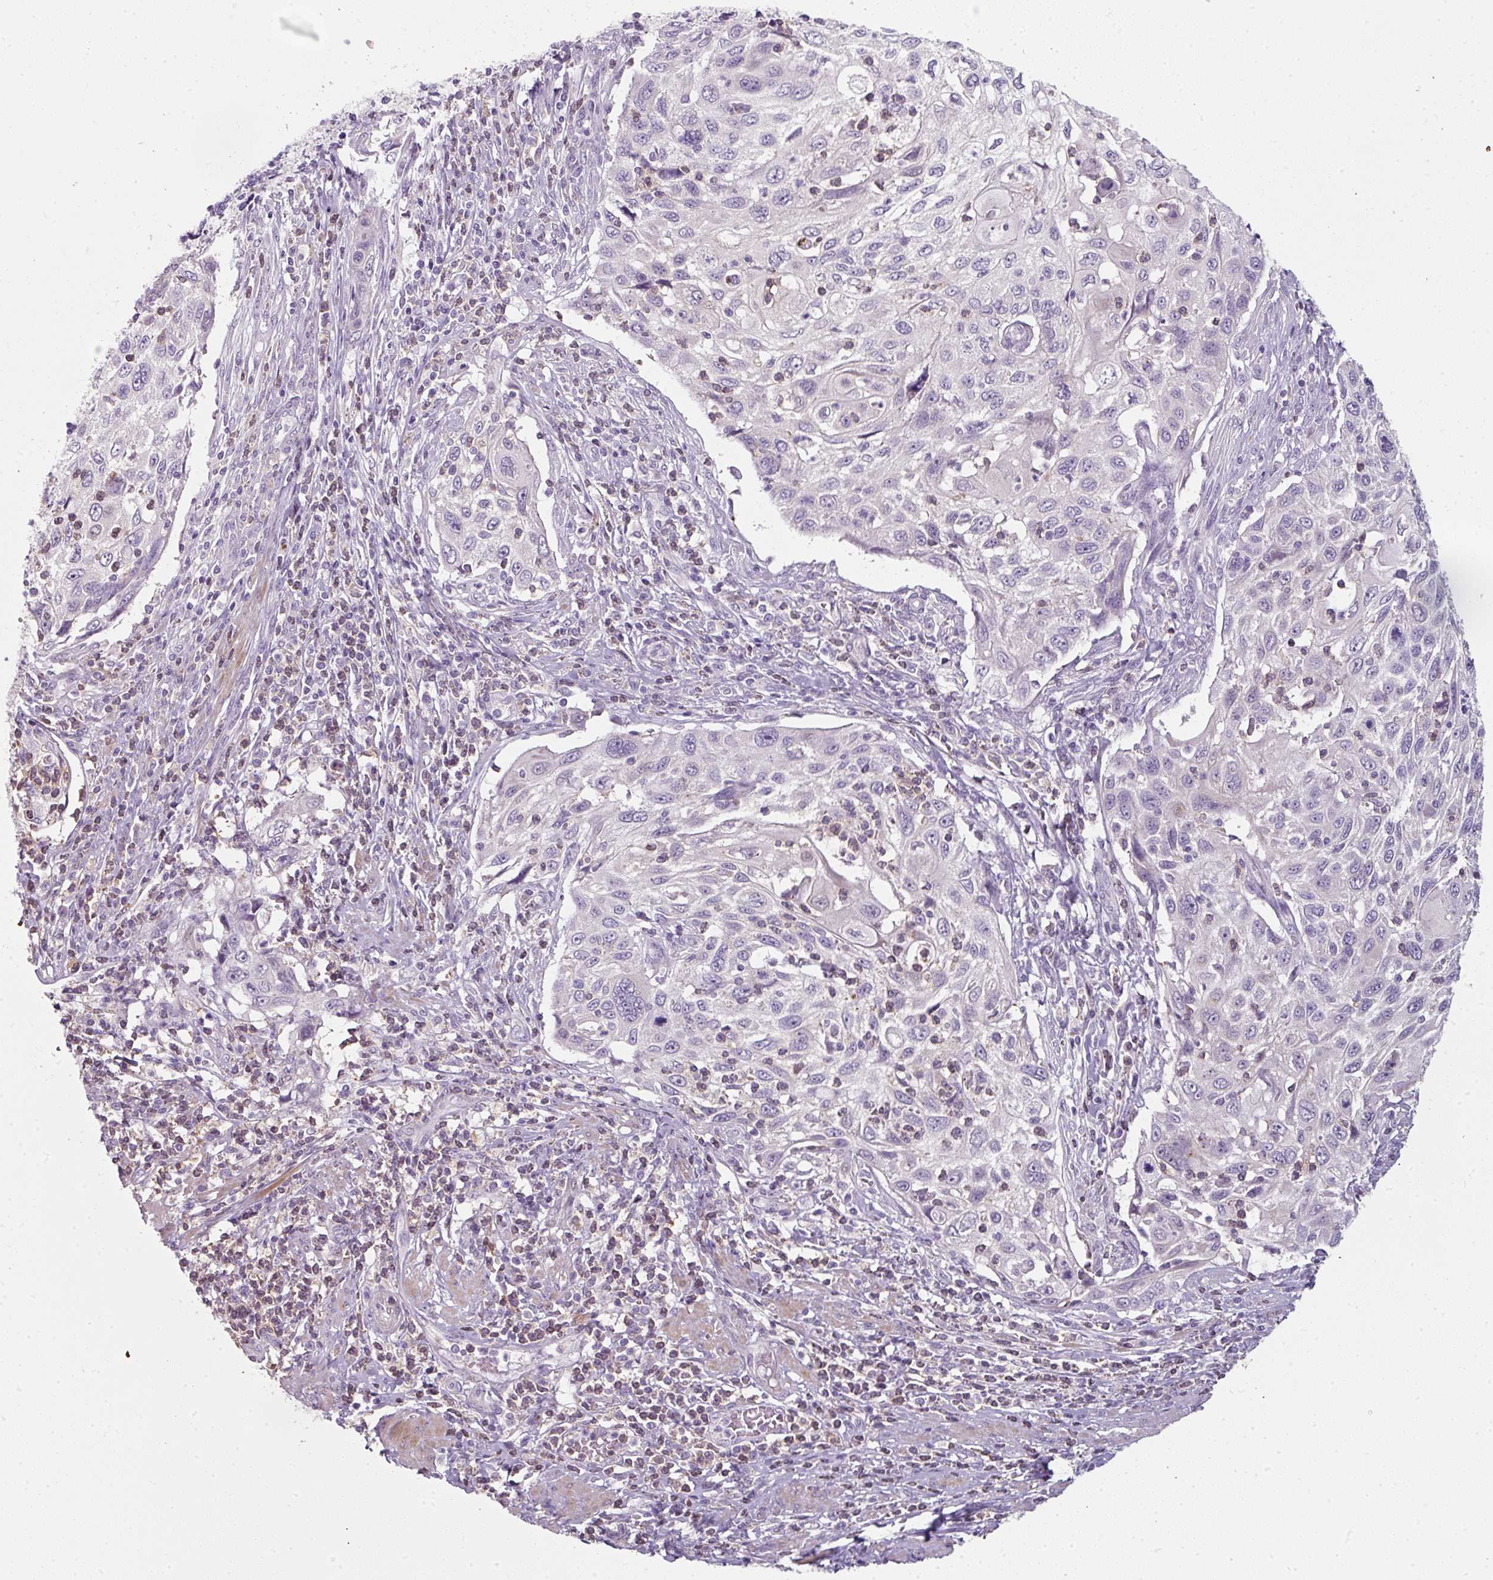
{"staining": {"intensity": "negative", "quantity": "none", "location": "none"}, "tissue": "cervical cancer", "cell_type": "Tumor cells", "image_type": "cancer", "snomed": [{"axis": "morphology", "description": "Squamous cell carcinoma, NOS"}, {"axis": "topography", "description": "Cervix"}], "caption": "Immunohistochemical staining of human cervical cancer exhibits no significant staining in tumor cells.", "gene": "FHAD1", "patient": {"sex": "female", "age": 70}}